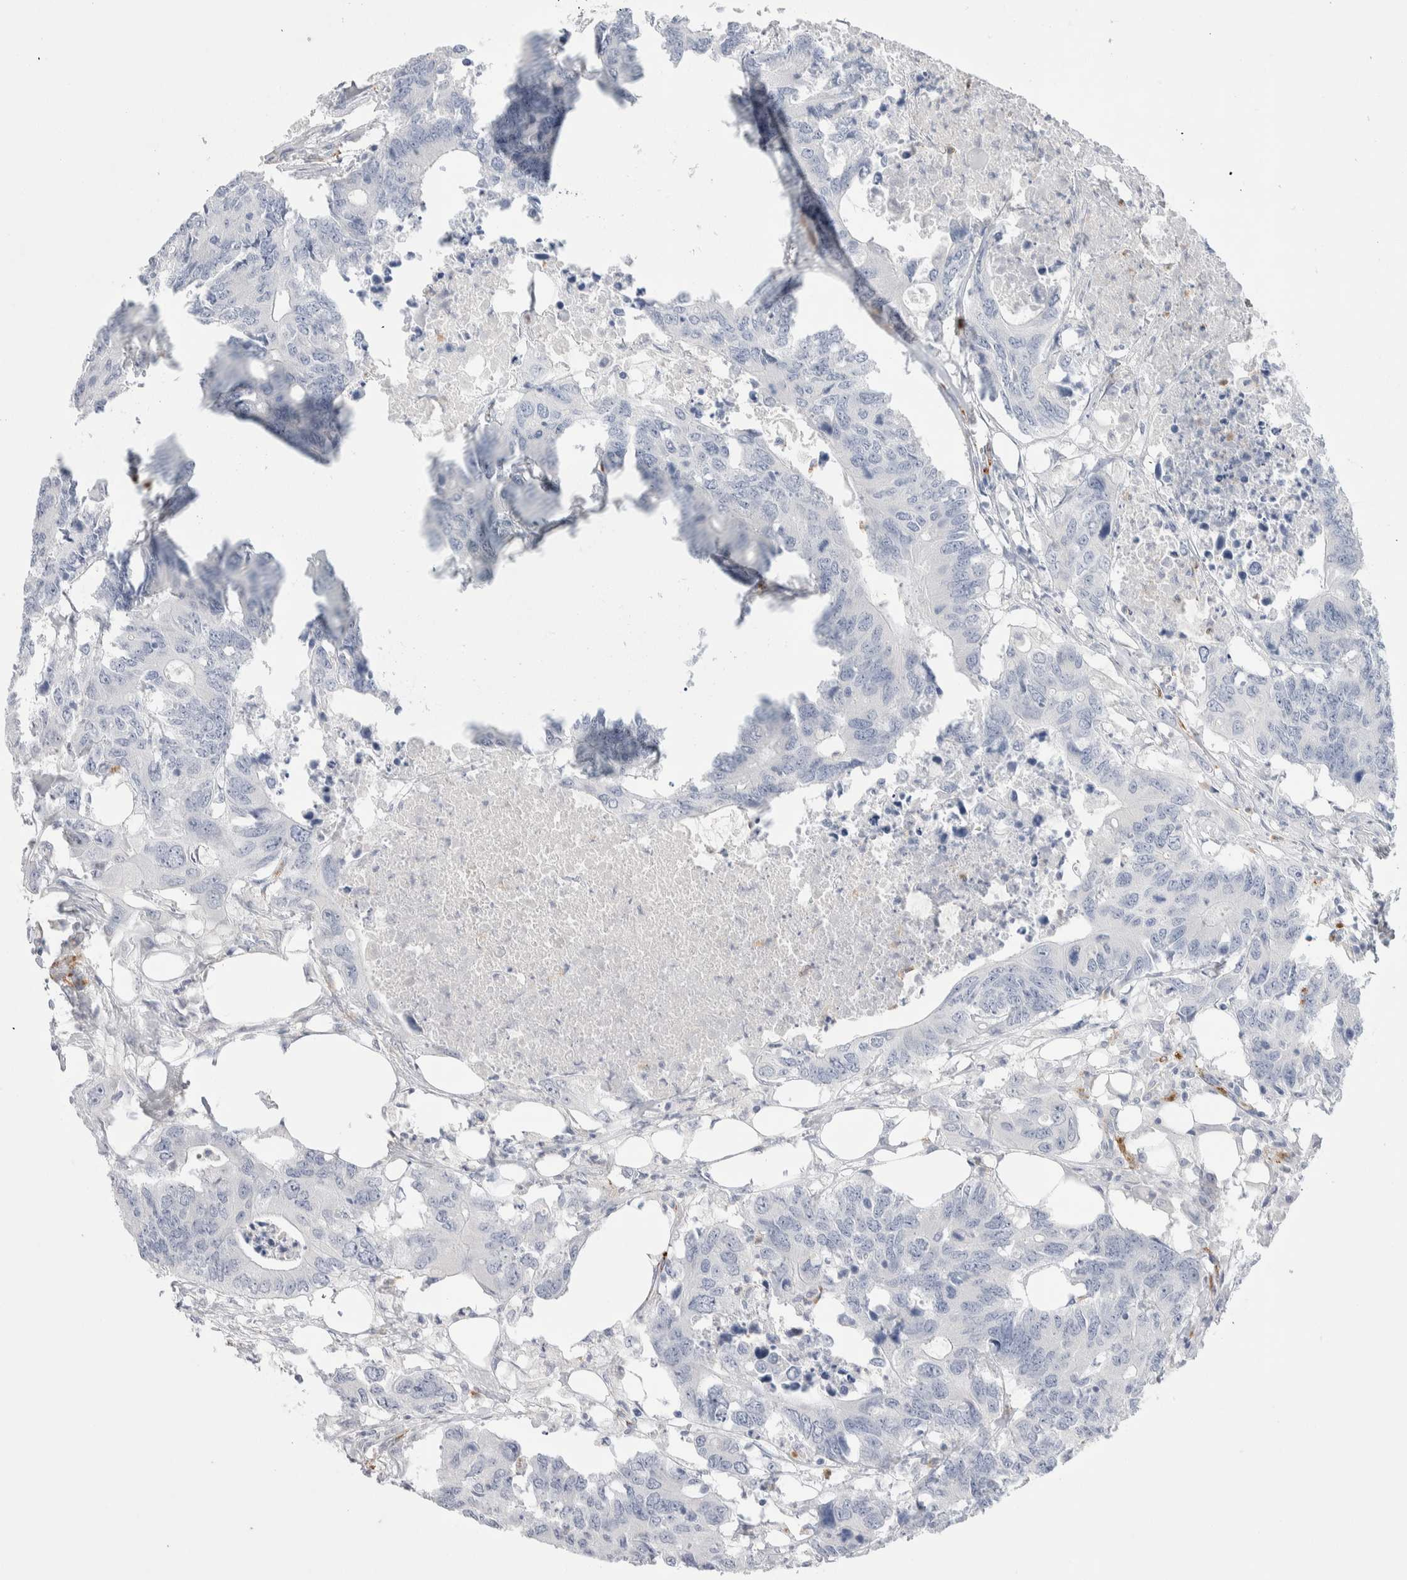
{"staining": {"intensity": "negative", "quantity": "none", "location": "none"}, "tissue": "colorectal cancer", "cell_type": "Tumor cells", "image_type": "cancer", "snomed": [{"axis": "morphology", "description": "Adenocarcinoma, NOS"}, {"axis": "topography", "description": "Colon"}], "caption": "A micrograph of human colorectal cancer (adenocarcinoma) is negative for staining in tumor cells.", "gene": "SEPTIN4", "patient": {"sex": "male", "age": 71}}